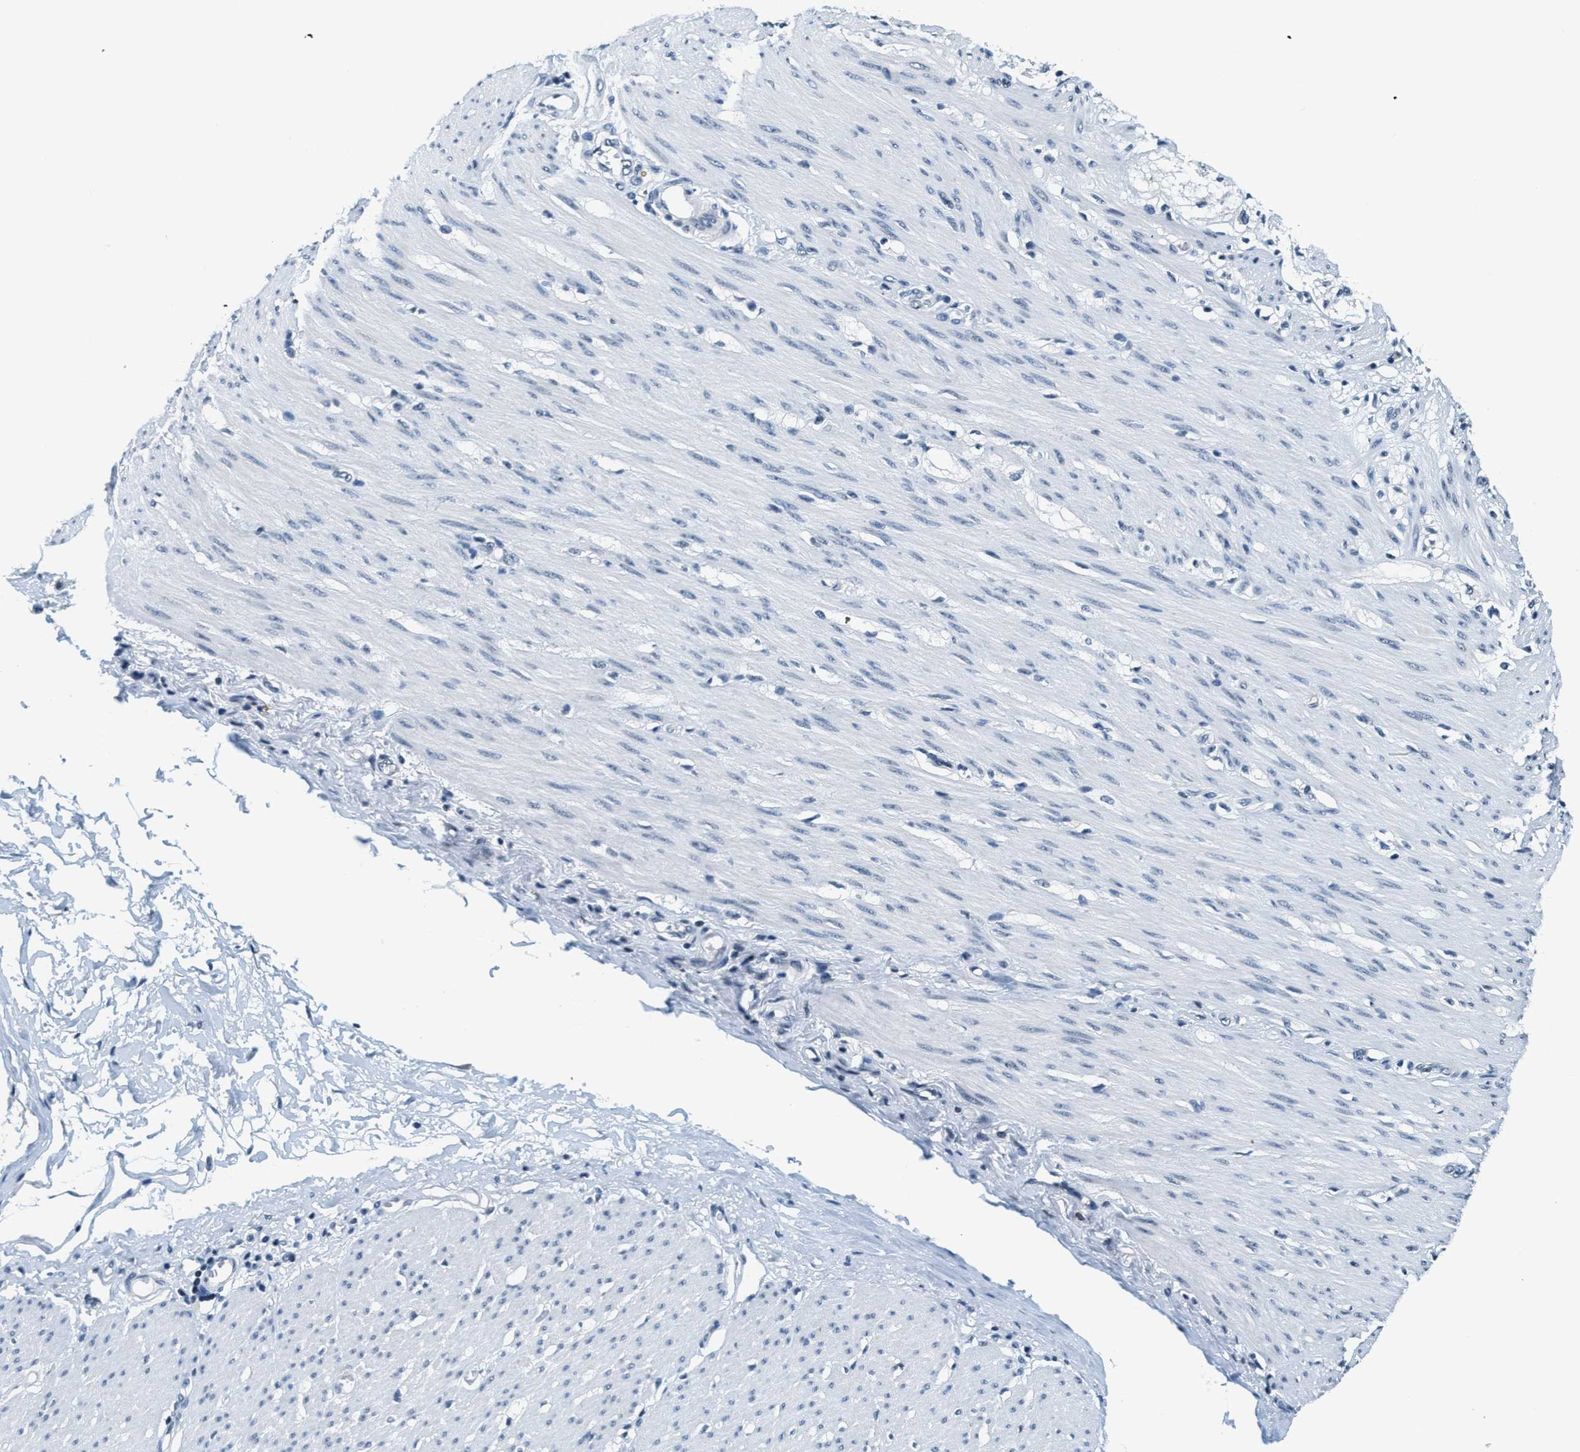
{"staining": {"intensity": "moderate", "quantity": "<25%", "location": "cytoplasmic/membranous"}, "tissue": "adipose tissue", "cell_type": "Adipocytes", "image_type": "normal", "snomed": [{"axis": "morphology", "description": "Normal tissue, NOS"}, {"axis": "morphology", "description": "Adenocarcinoma, NOS"}, {"axis": "topography", "description": "Colon"}, {"axis": "topography", "description": "Peripheral nerve tissue"}], "caption": "Adipocytes exhibit low levels of moderate cytoplasmic/membranous expression in about <25% of cells in benign human adipose tissue.", "gene": "CA4", "patient": {"sex": "male", "age": 14}}